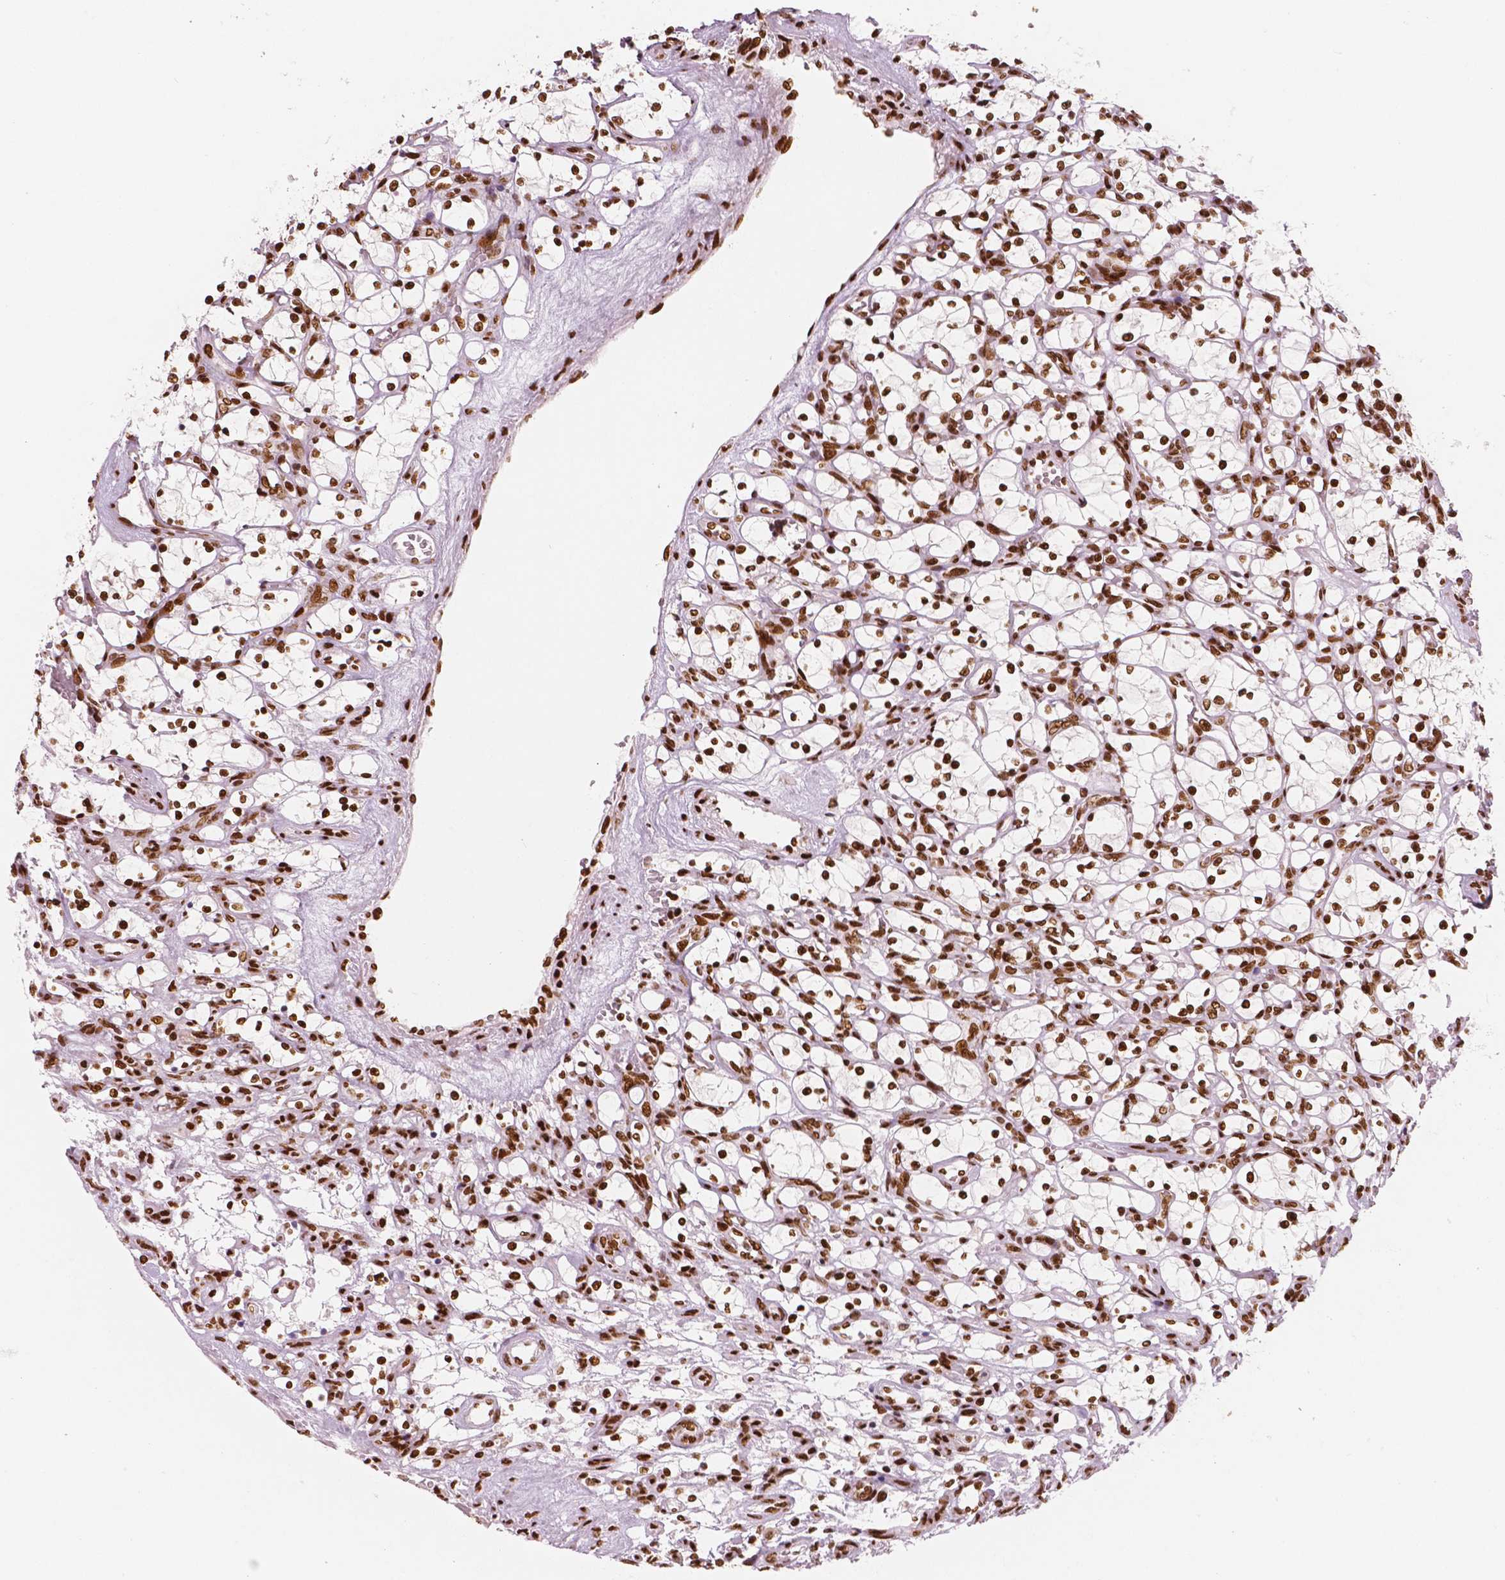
{"staining": {"intensity": "strong", "quantity": ">75%", "location": "nuclear"}, "tissue": "renal cancer", "cell_type": "Tumor cells", "image_type": "cancer", "snomed": [{"axis": "morphology", "description": "Adenocarcinoma, NOS"}, {"axis": "topography", "description": "Kidney"}], "caption": "A high amount of strong nuclear expression is appreciated in about >75% of tumor cells in renal cancer tissue.", "gene": "BRD4", "patient": {"sex": "female", "age": 69}}